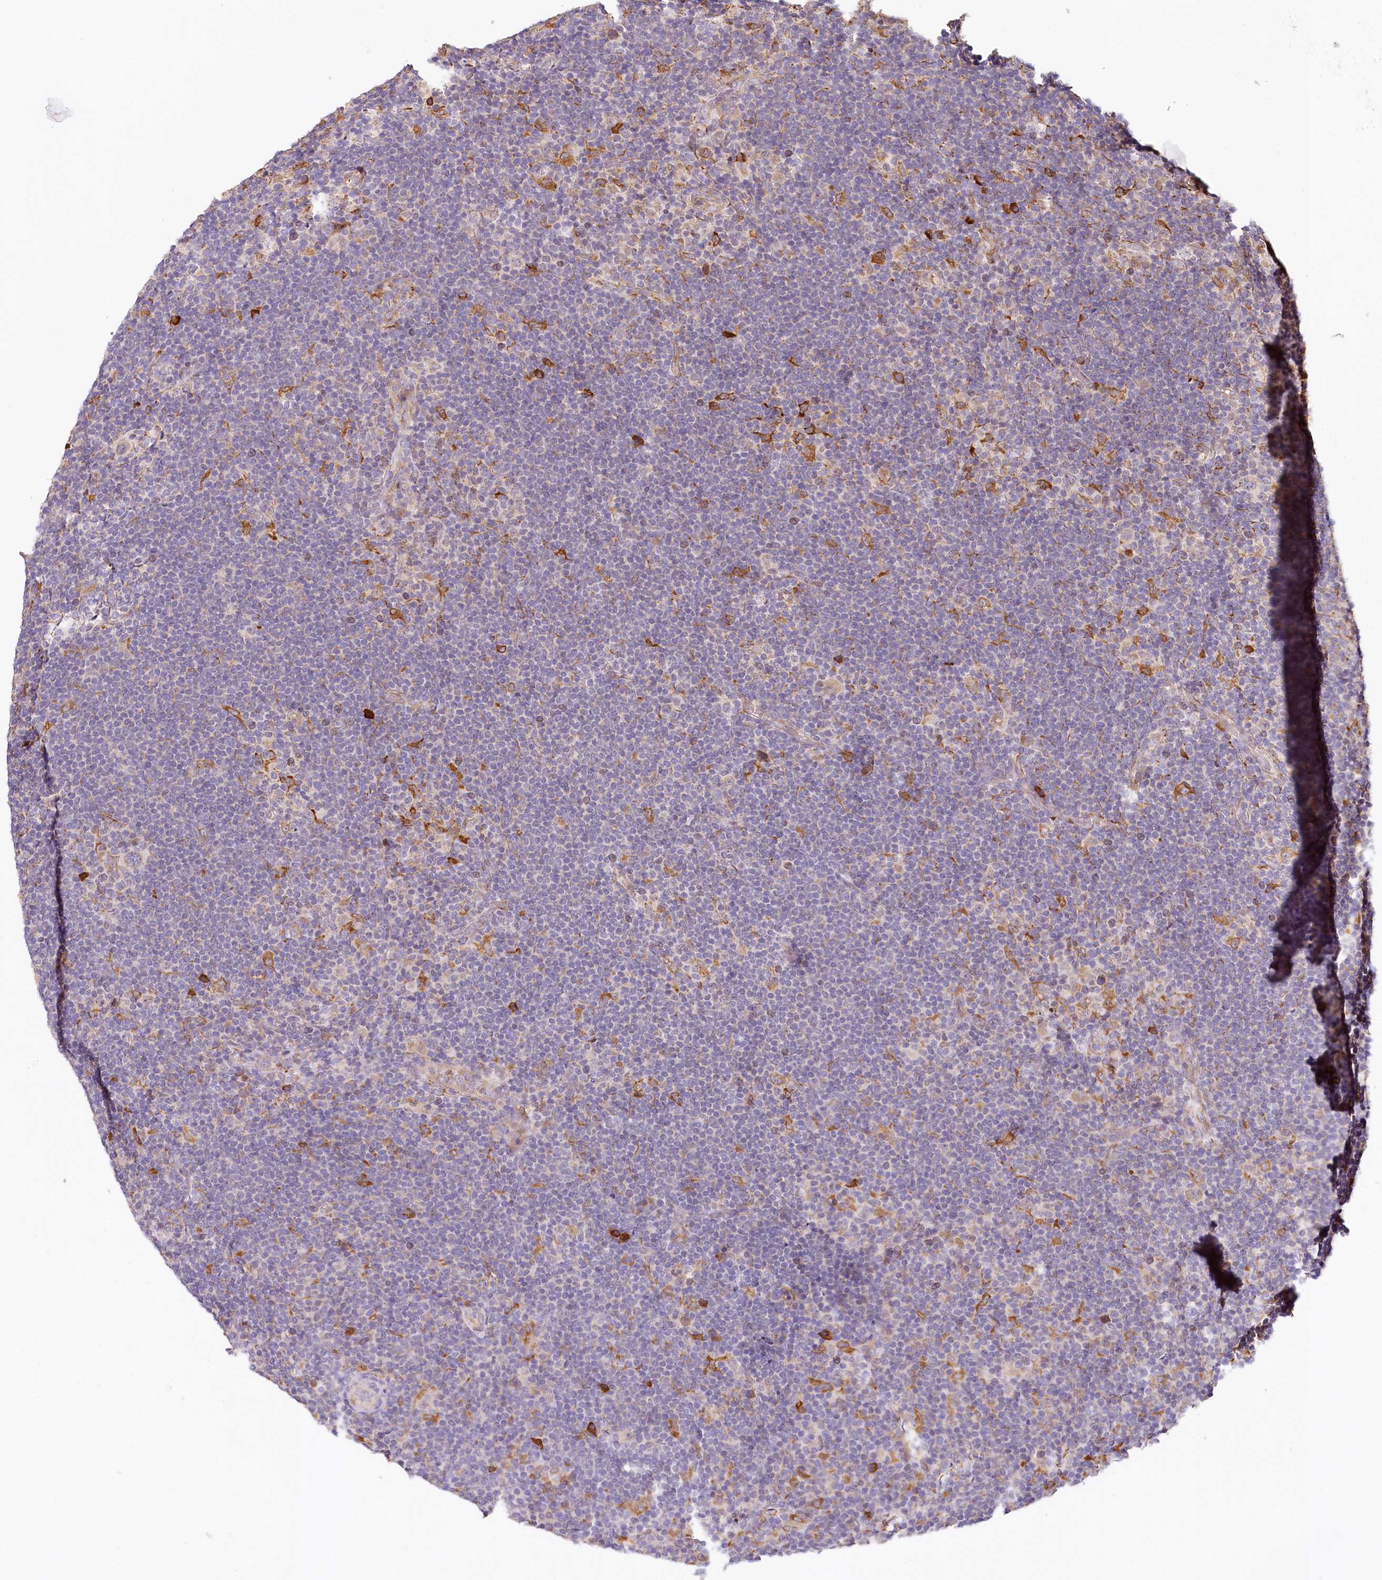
{"staining": {"intensity": "negative", "quantity": "none", "location": "none"}, "tissue": "lymphoma", "cell_type": "Tumor cells", "image_type": "cancer", "snomed": [{"axis": "morphology", "description": "Hodgkin's disease, NOS"}, {"axis": "topography", "description": "Lymph node"}], "caption": "Immunohistochemical staining of human lymphoma reveals no significant staining in tumor cells.", "gene": "VEGFA", "patient": {"sex": "female", "age": 57}}